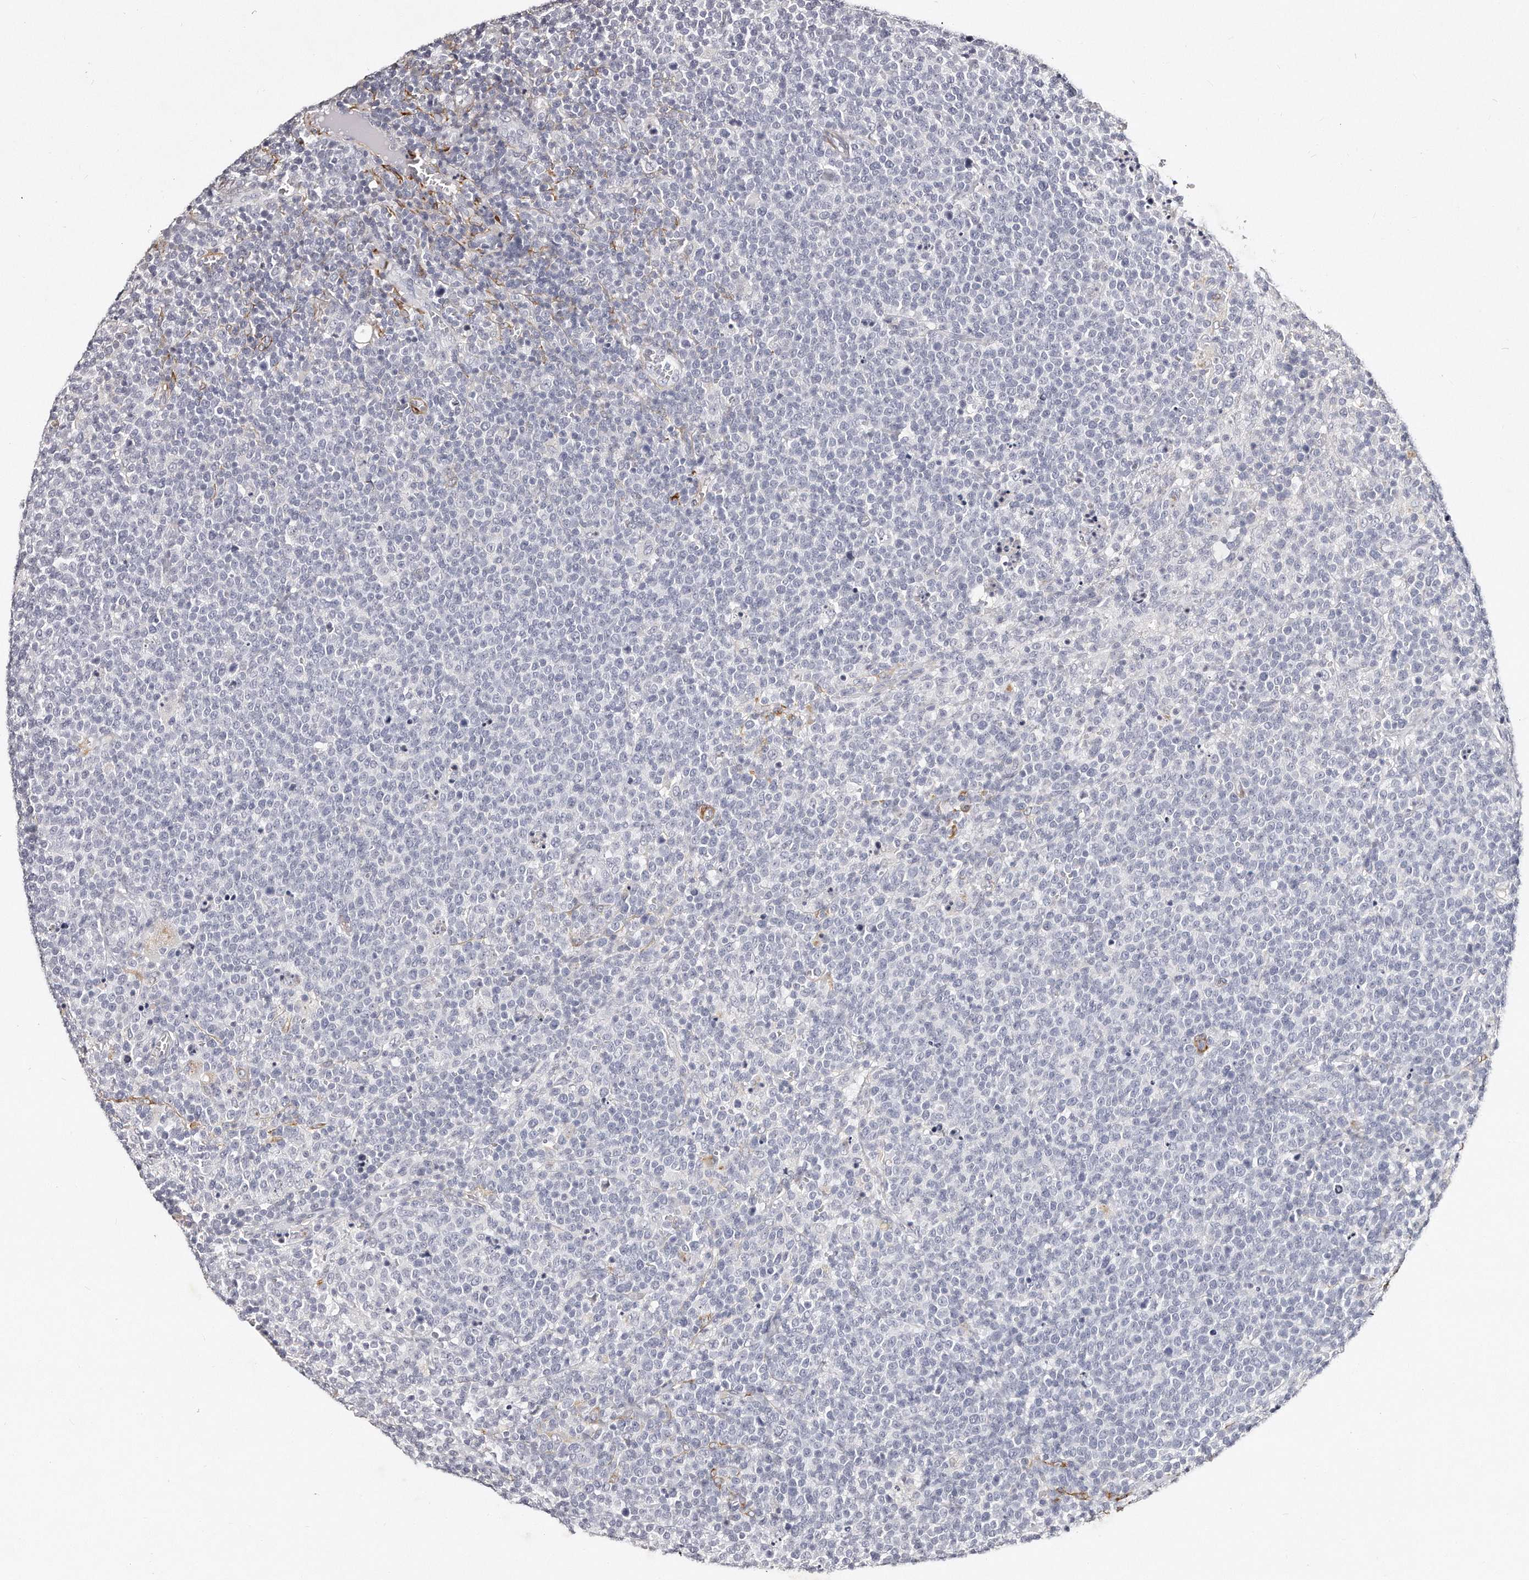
{"staining": {"intensity": "negative", "quantity": "none", "location": "none"}, "tissue": "lymphoma", "cell_type": "Tumor cells", "image_type": "cancer", "snomed": [{"axis": "morphology", "description": "Malignant lymphoma, non-Hodgkin's type, High grade"}, {"axis": "topography", "description": "Lymph node"}], "caption": "Photomicrograph shows no significant protein staining in tumor cells of malignant lymphoma, non-Hodgkin's type (high-grade).", "gene": "LMOD1", "patient": {"sex": "male", "age": 61}}